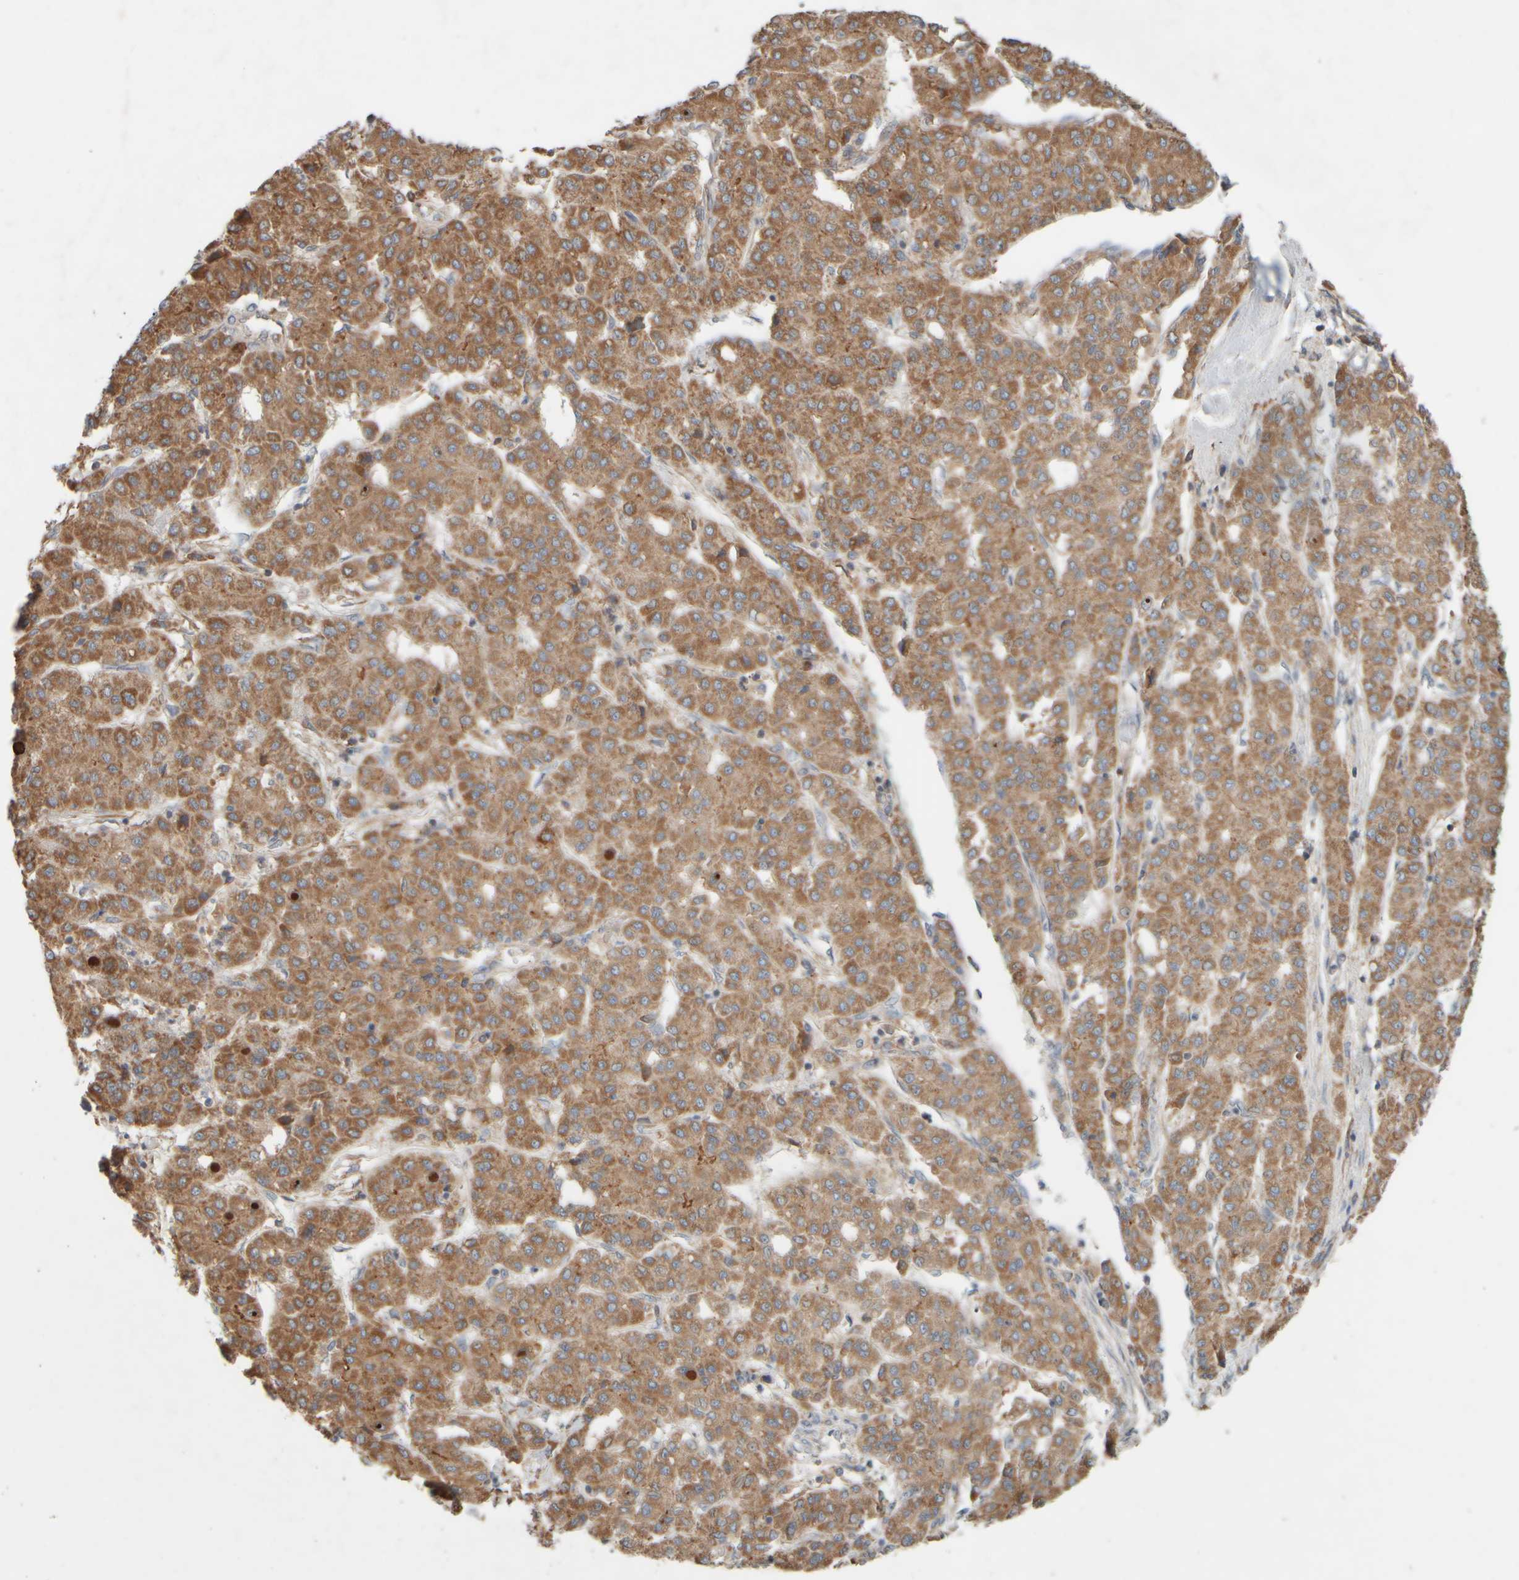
{"staining": {"intensity": "moderate", "quantity": ">75%", "location": "cytoplasmic/membranous"}, "tissue": "liver cancer", "cell_type": "Tumor cells", "image_type": "cancer", "snomed": [{"axis": "morphology", "description": "Carcinoma, Hepatocellular, NOS"}, {"axis": "topography", "description": "Liver"}], "caption": "Protein staining by immunohistochemistry exhibits moderate cytoplasmic/membranous expression in approximately >75% of tumor cells in hepatocellular carcinoma (liver).", "gene": "EIF2B3", "patient": {"sex": "male", "age": 65}}